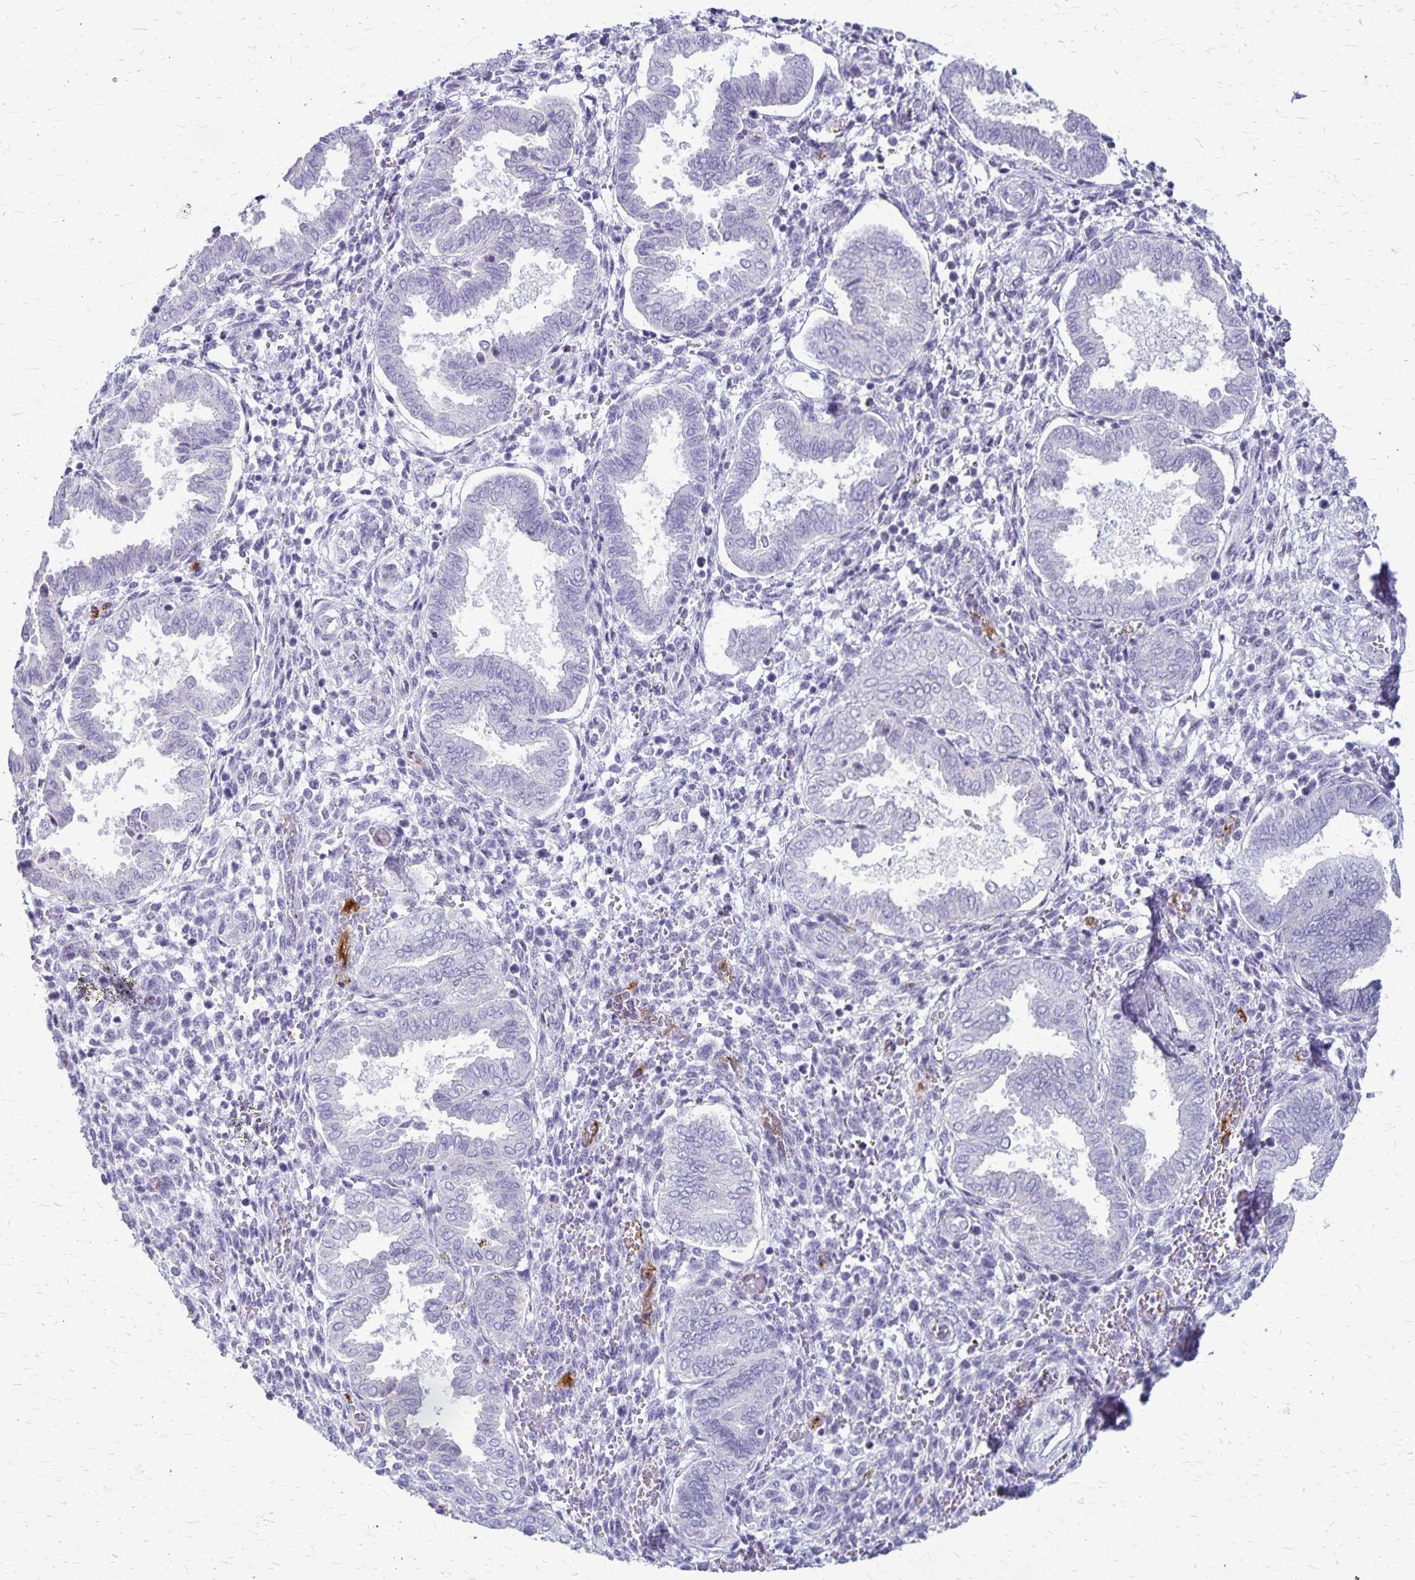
{"staining": {"intensity": "negative", "quantity": "none", "location": "none"}, "tissue": "endometrium", "cell_type": "Cells in endometrial stroma", "image_type": "normal", "snomed": [{"axis": "morphology", "description": "Normal tissue, NOS"}, {"axis": "topography", "description": "Endometrium"}], "caption": "DAB immunohistochemical staining of benign human endometrium reveals no significant positivity in cells in endometrial stroma. The staining was performed using DAB to visualize the protein expression in brown, while the nuclei were stained in blue with hematoxylin (Magnification: 20x).", "gene": "GP9", "patient": {"sex": "female", "age": 24}}